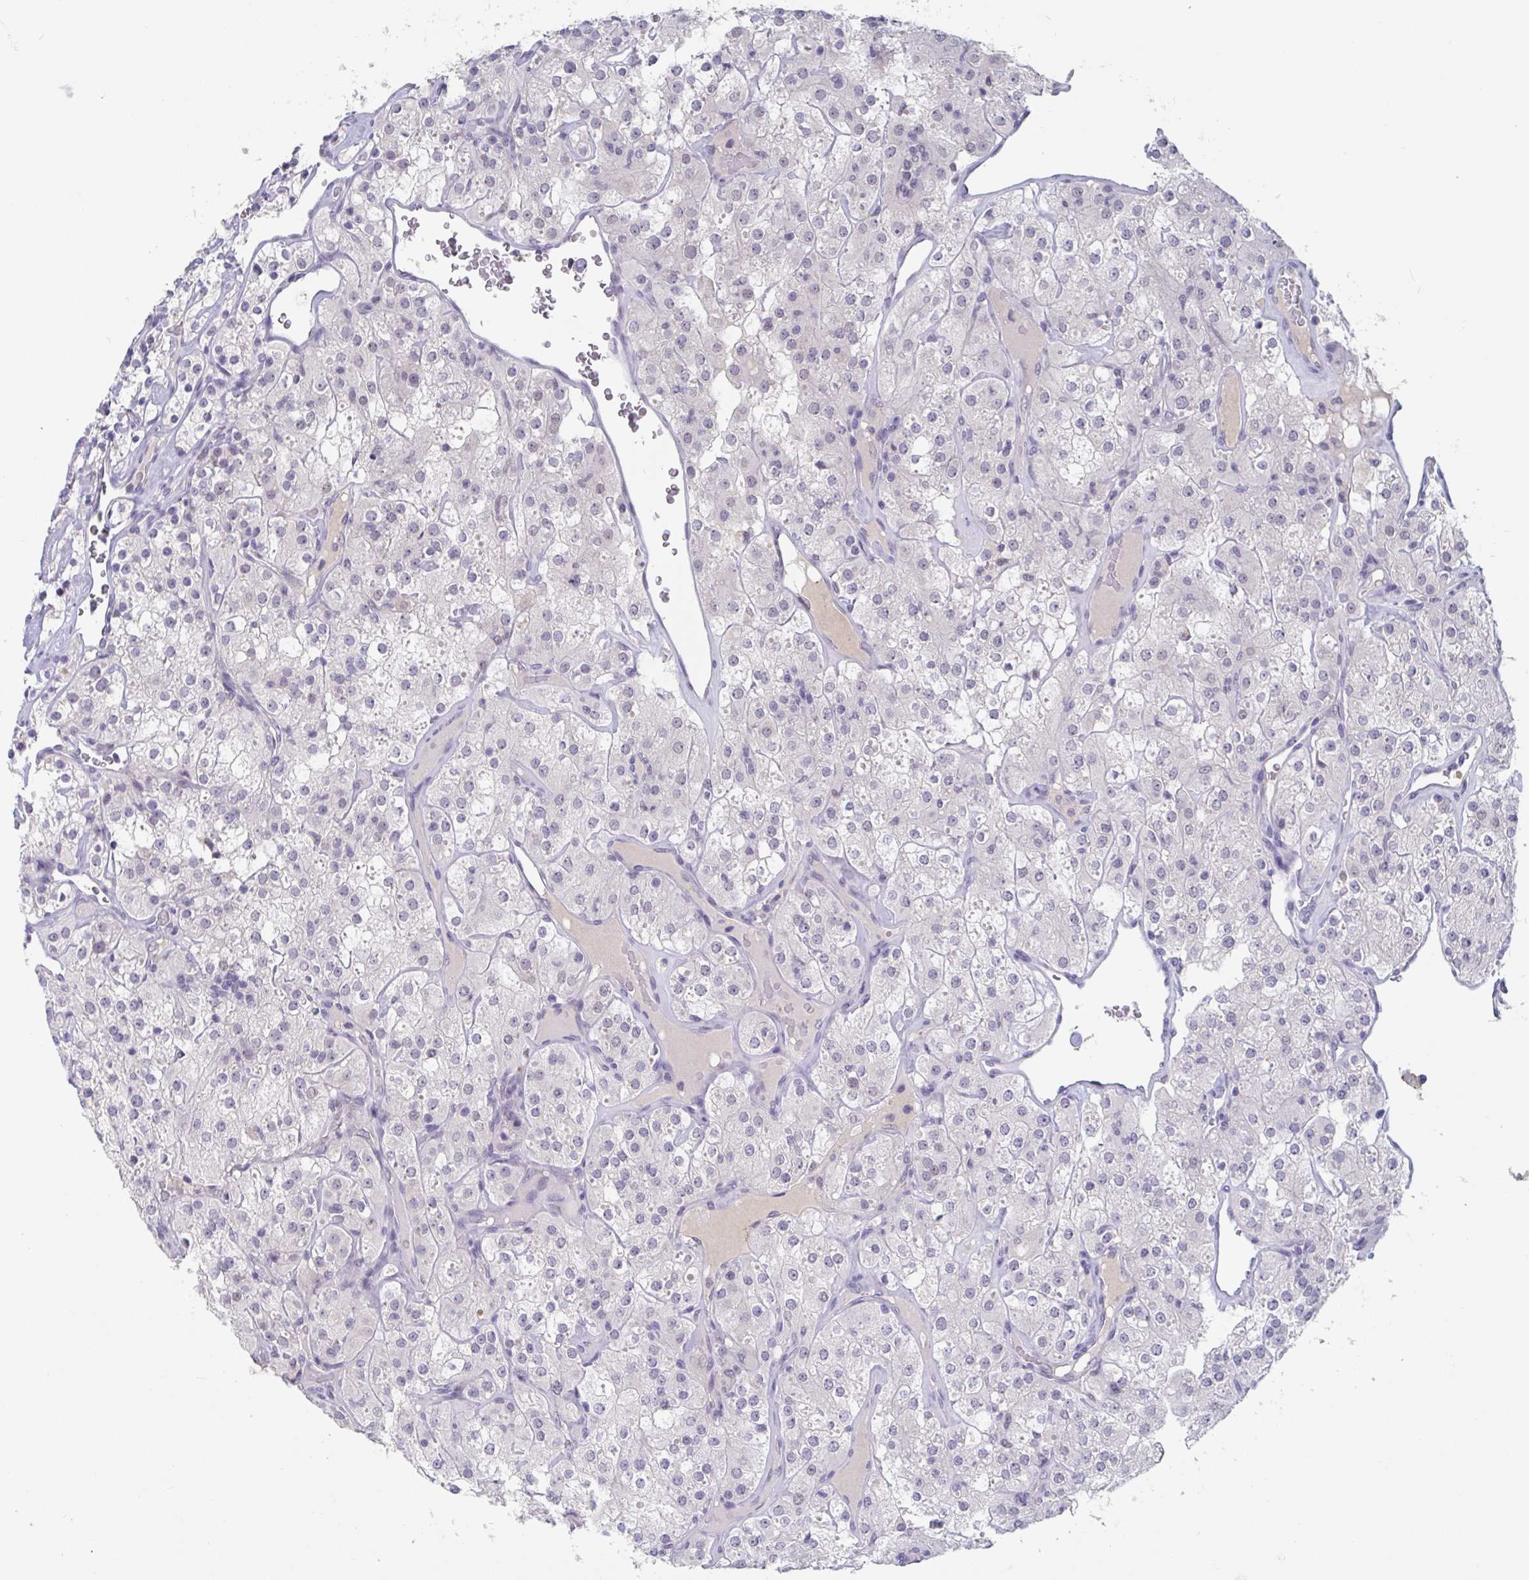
{"staining": {"intensity": "negative", "quantity": "none", "location": "none"}, "tissue": "renal cancer", "cell_type": "Tumor cells", "image_type": "cancer", "snomed": [{"axis": "morphology", "description": "Adenocarcinoma, NOS"}, {"axis": "topography", "description": "Kidney"}], "caption": "Tumor cells show no significant protein staining in adenocarcinoma (renal).", "gene": "KDM4D", "patient": {"sex": "male", "age": 77}}